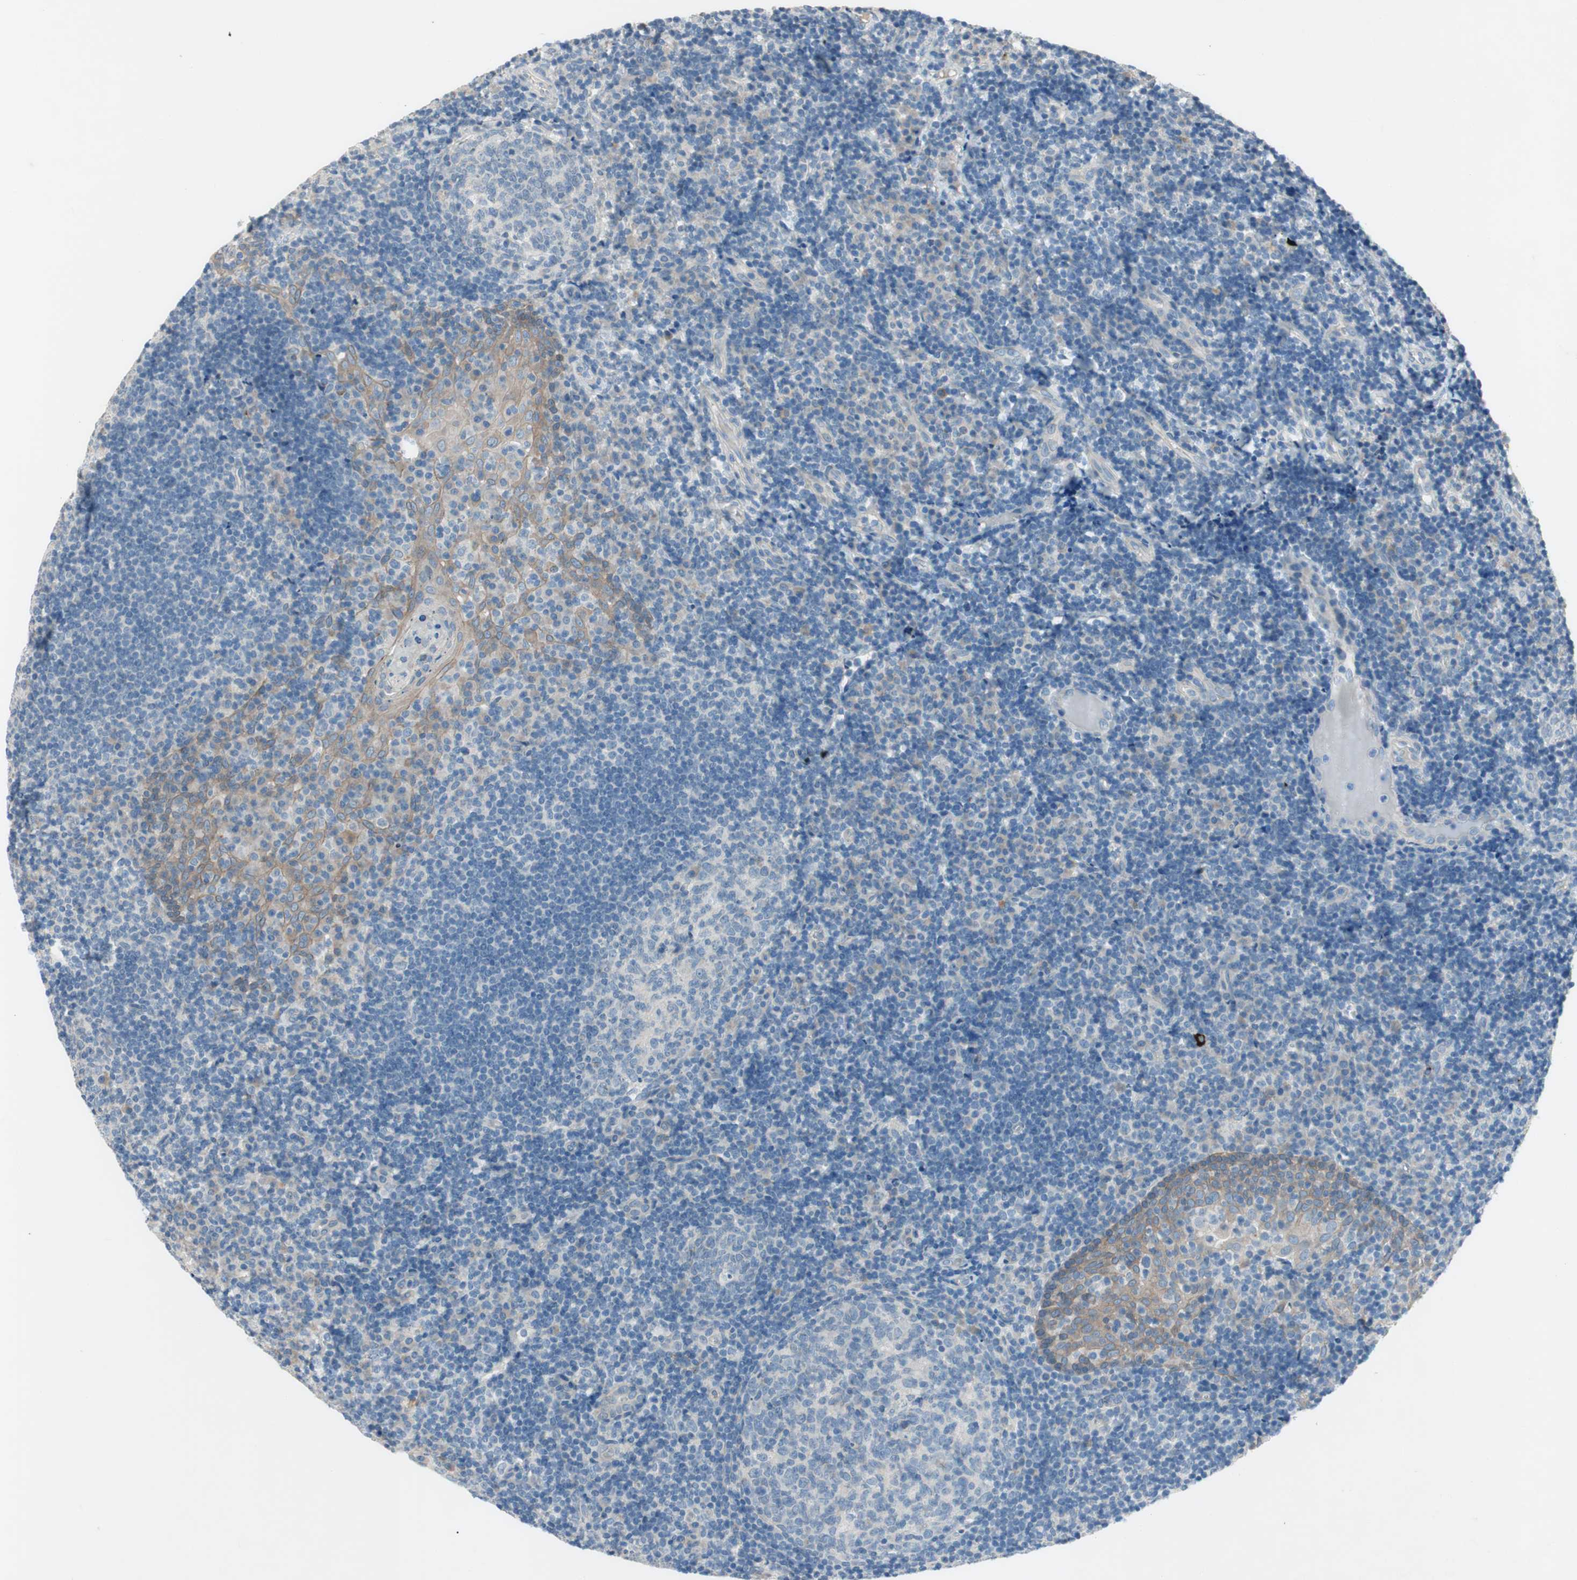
{"staining": {"intensity": "negative", "quantity": "none", "location": "none"}, "tissue": "tonsil", "cell_type": "Germinal center cells", "image_type": "normal", "snomed": [{"axis": "morphology", "description": "Normal tissue, NOS"}, {"axis": "topography", "description": "Tonsil"}], "caption": "Immunohistochemistry (IHC) micrograph of normal tonsil stained for a protein (brown), which shows no positivity in germinal center cells. (Stains: DAB (3,3'-diaminobenzidine) immunohistochemistry with hematoxylin counter stain, Microscopy: brightfield microscopy at high magnification).", "gene": "PRRG4", "patient": {"sex": "female", "age": 40}}